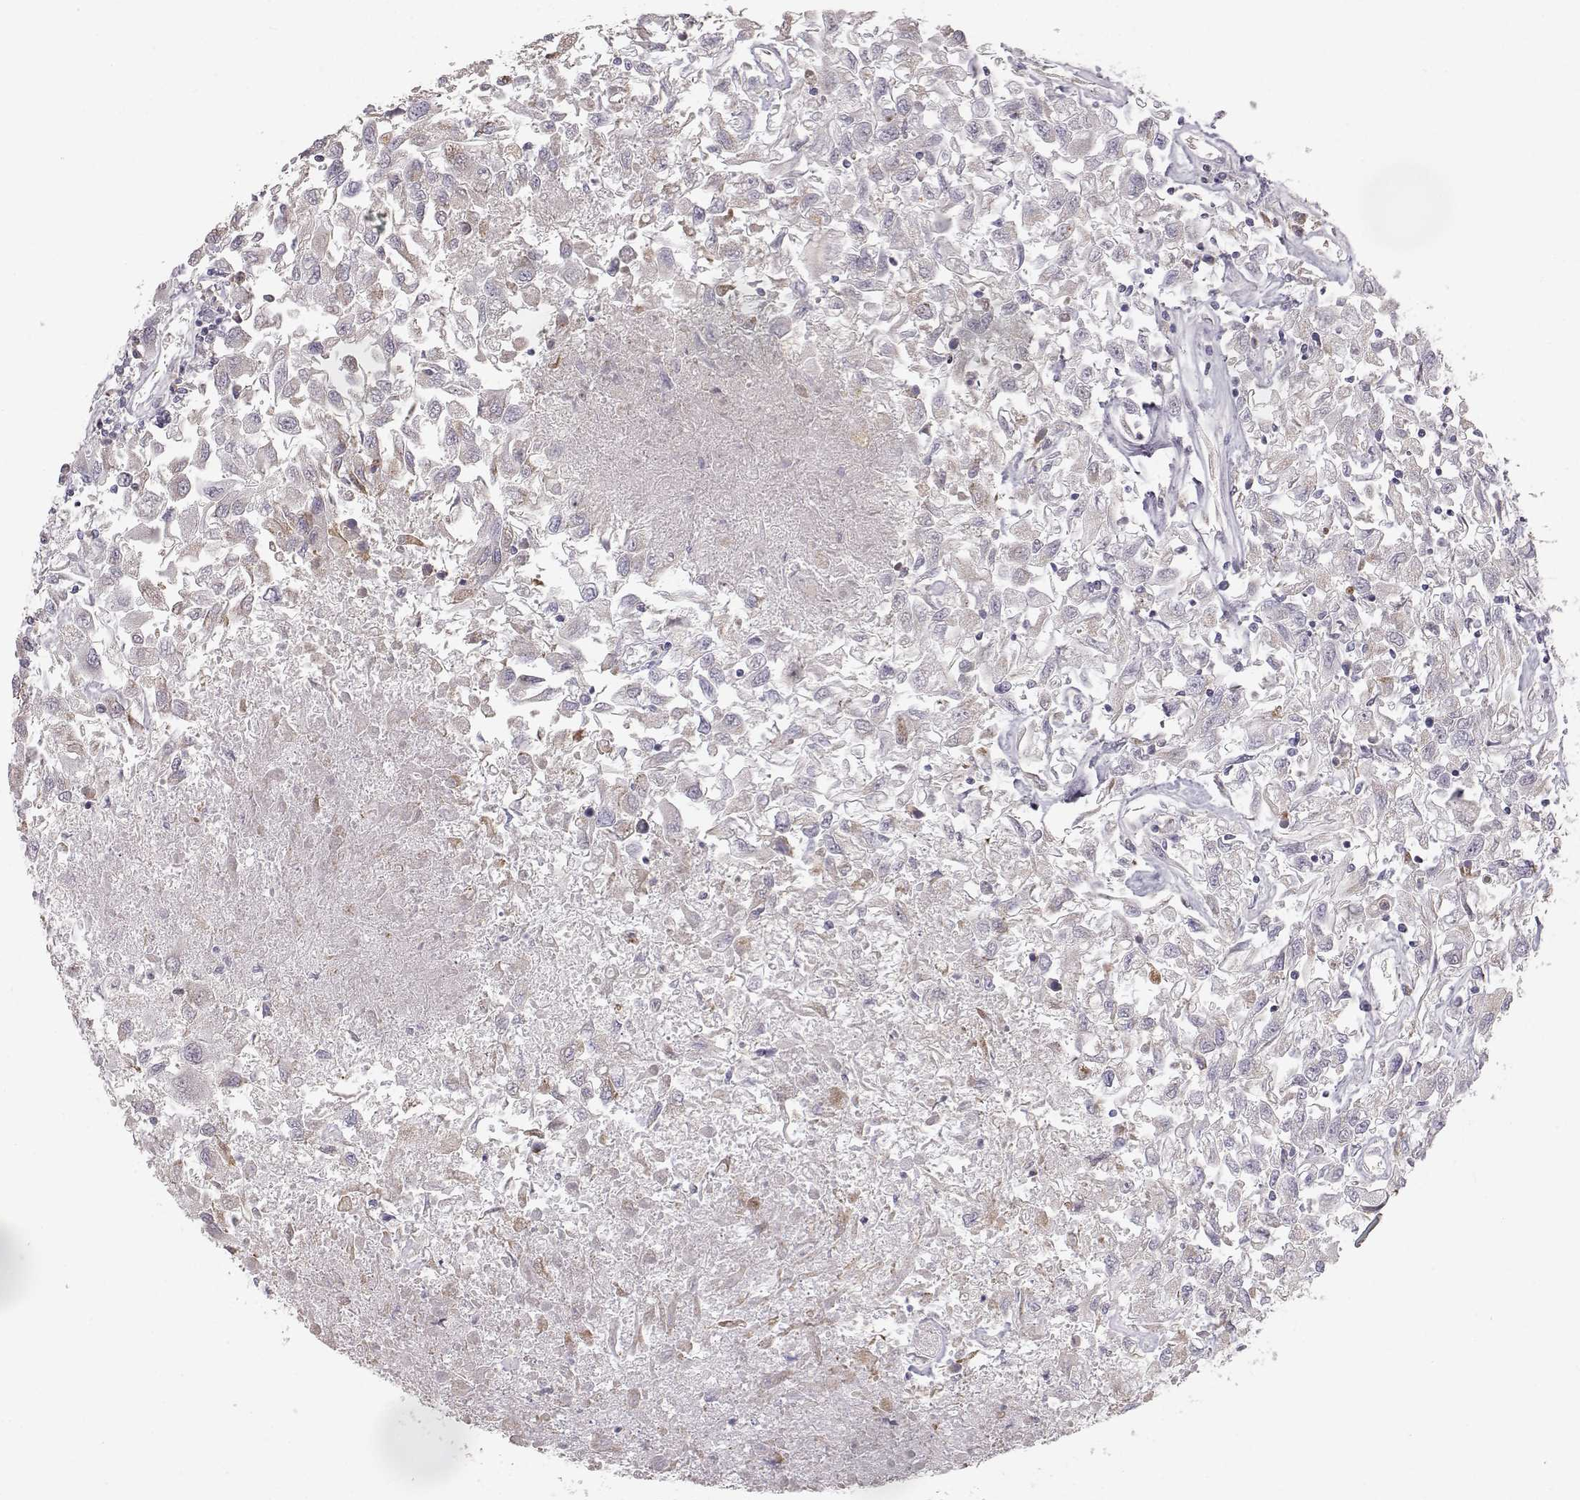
{"staining": {"intensity": "negative", "quantity": "none", "location": "none"}, "tissue": "renal cancer", "cell_type": "Tumor cells", "image_type": "cancer", "snomed": [{"axis": "morphology", "description": "Adenocarcinoma, NOS"}, {"axis": "topography", "description": "Kidney"}], "caption": "Immunohistochemical staining of adenocarcinoma (renal) shows no significant positivity in tumor cells.", "gene": "GRAP2", "patient": {"sex": "female", "age": 76}}